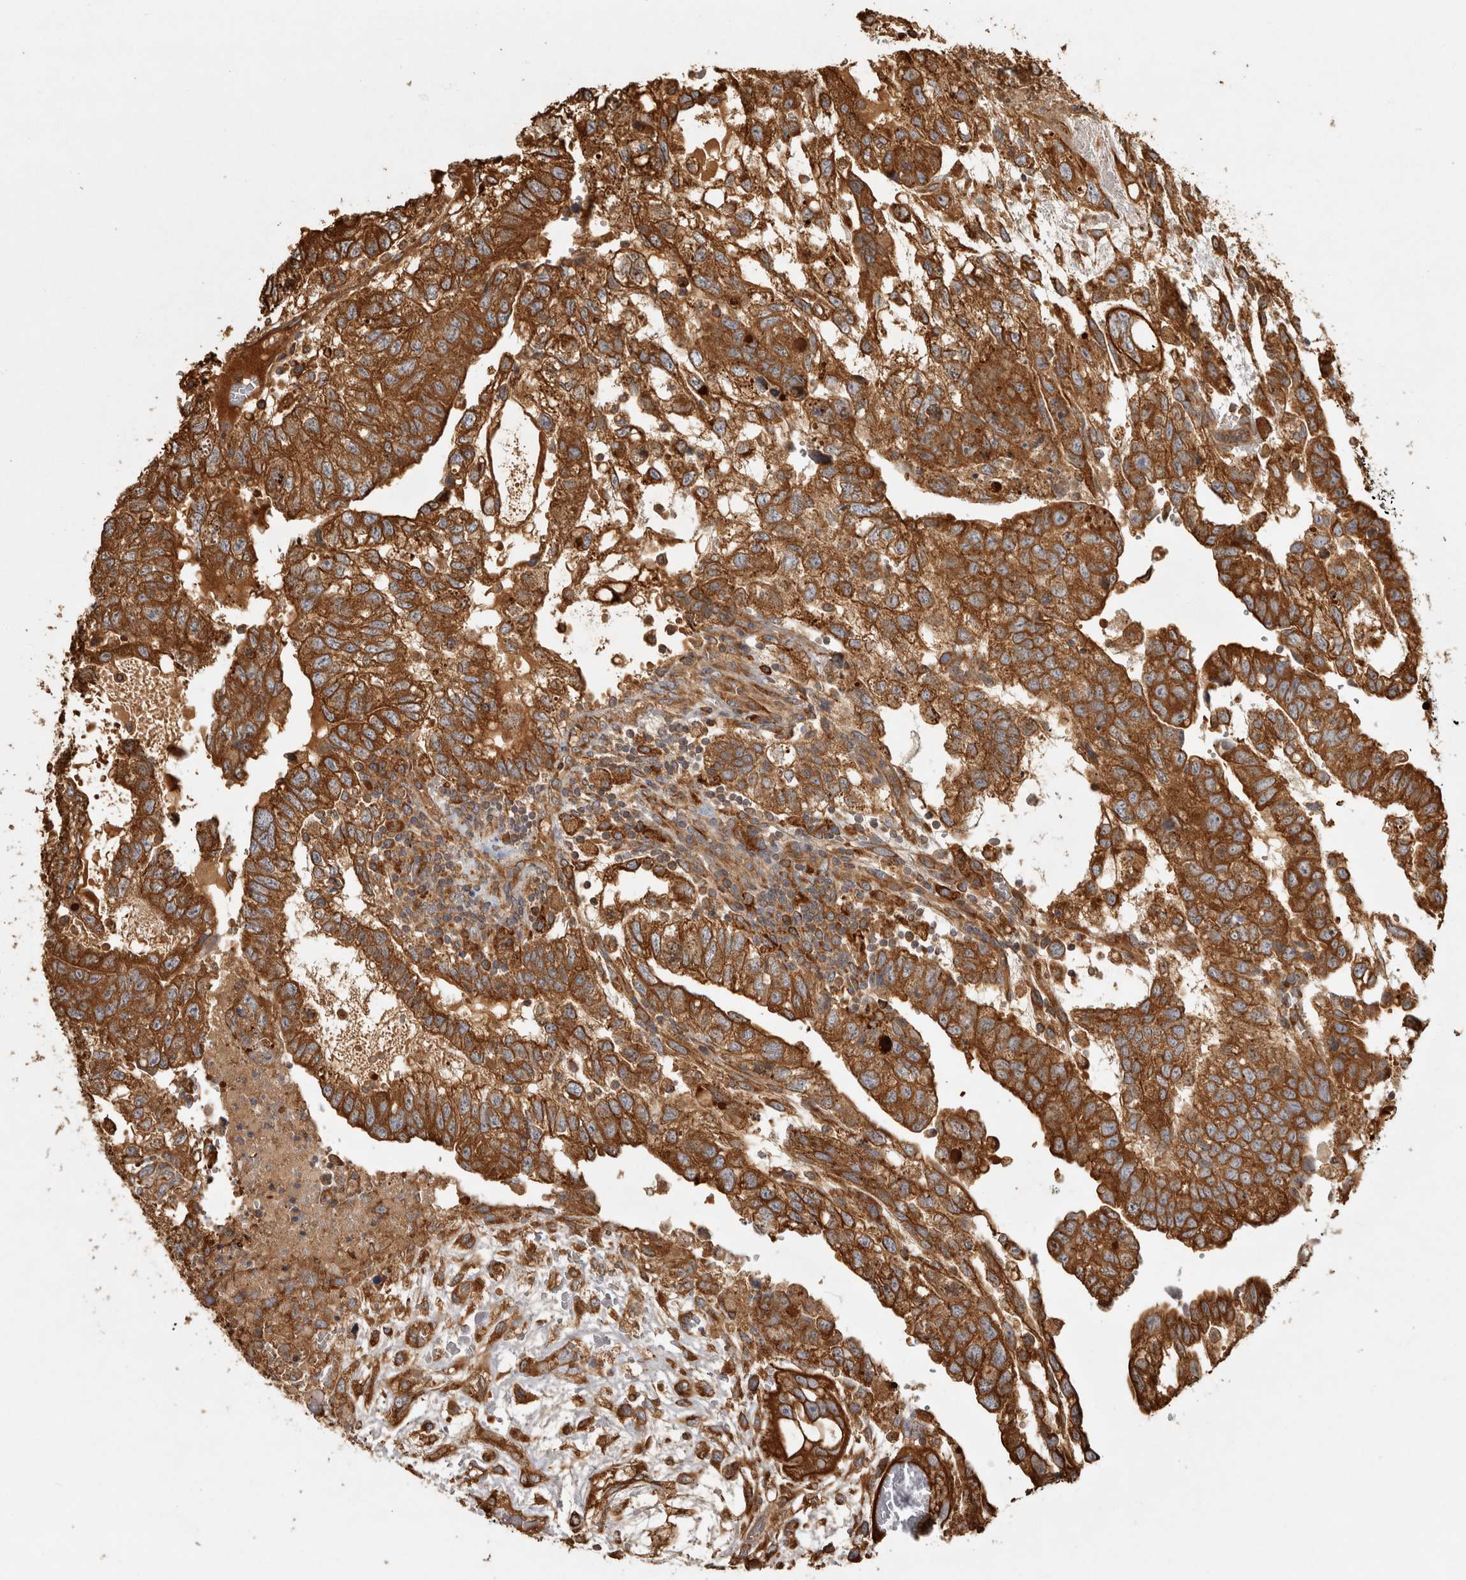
{"staining": {"intensity": "strong", "quantity": ">75%", "location": "cytoplasmic/membranous"}, "tissue": "testis cancer", "cell_type": "Tumor cells", "image_type": "cancer", "snomed": [{"axis": "morphology", "description": "Carcinoma, Embryonal, NOS"}, {"axis": "topography", "description": "Testis"}], "caption": "Testis embryonal carcinoma stained with a protein marker displays strong staining in tumor cells.", "gene": "CAMSAP2", "patient": {"sex": "male", "age": 36}}